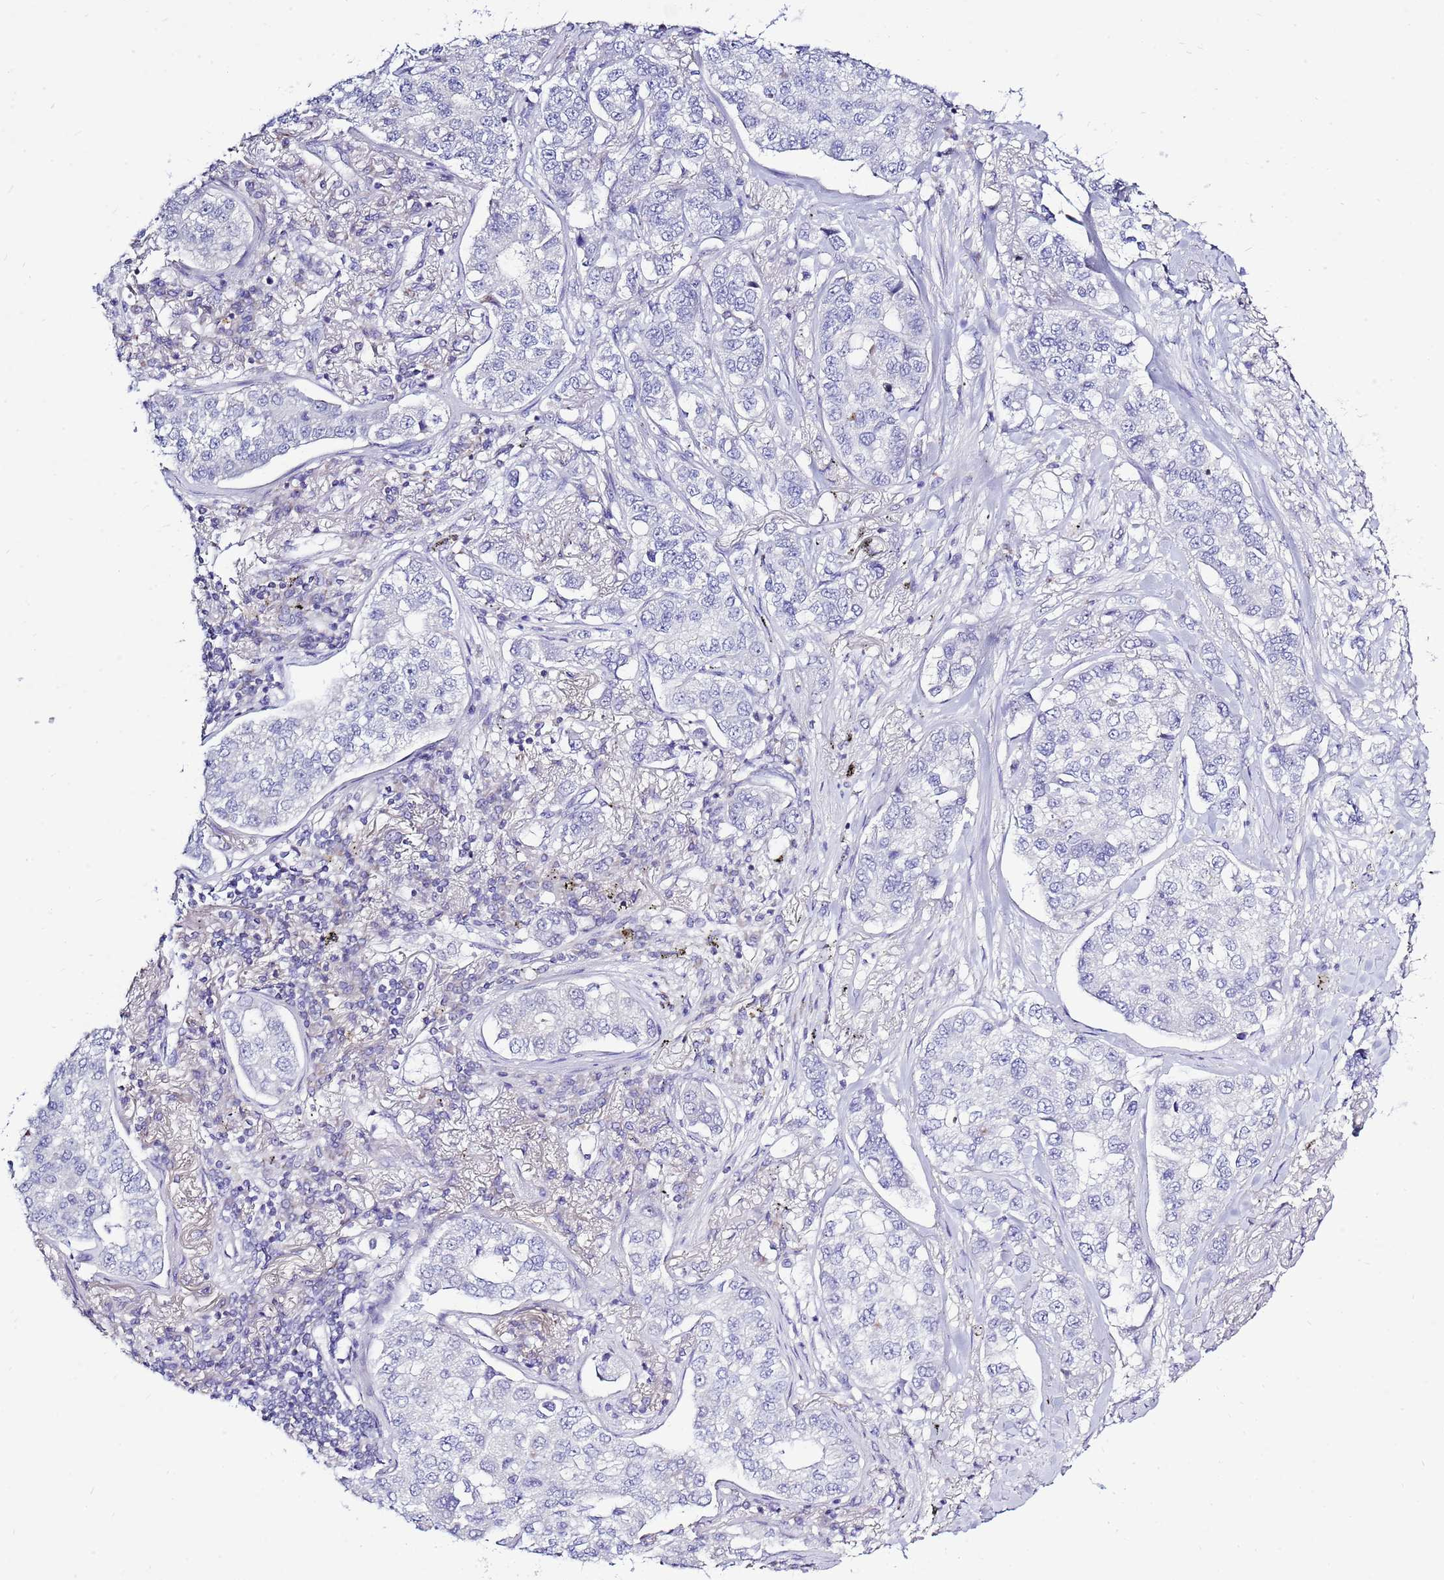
{"staining": {"intensity": "negative", "quantity": "none", "location": "none"}, "tissue": "lung cancer", "cell_type": "Tumor cells", "image_type": "cancer", "snomed": [{"axis": "morphology", "description": "Adenocarcinoma, NOS"}, {"axis": "topography", "description": "Lung"}], "caption": "Human lung cancer stained for a protein using IHC demonstrates no staining in tumor cells.", "gene": "IGF1R", "patient": {"sex": "male", "age": 49}}